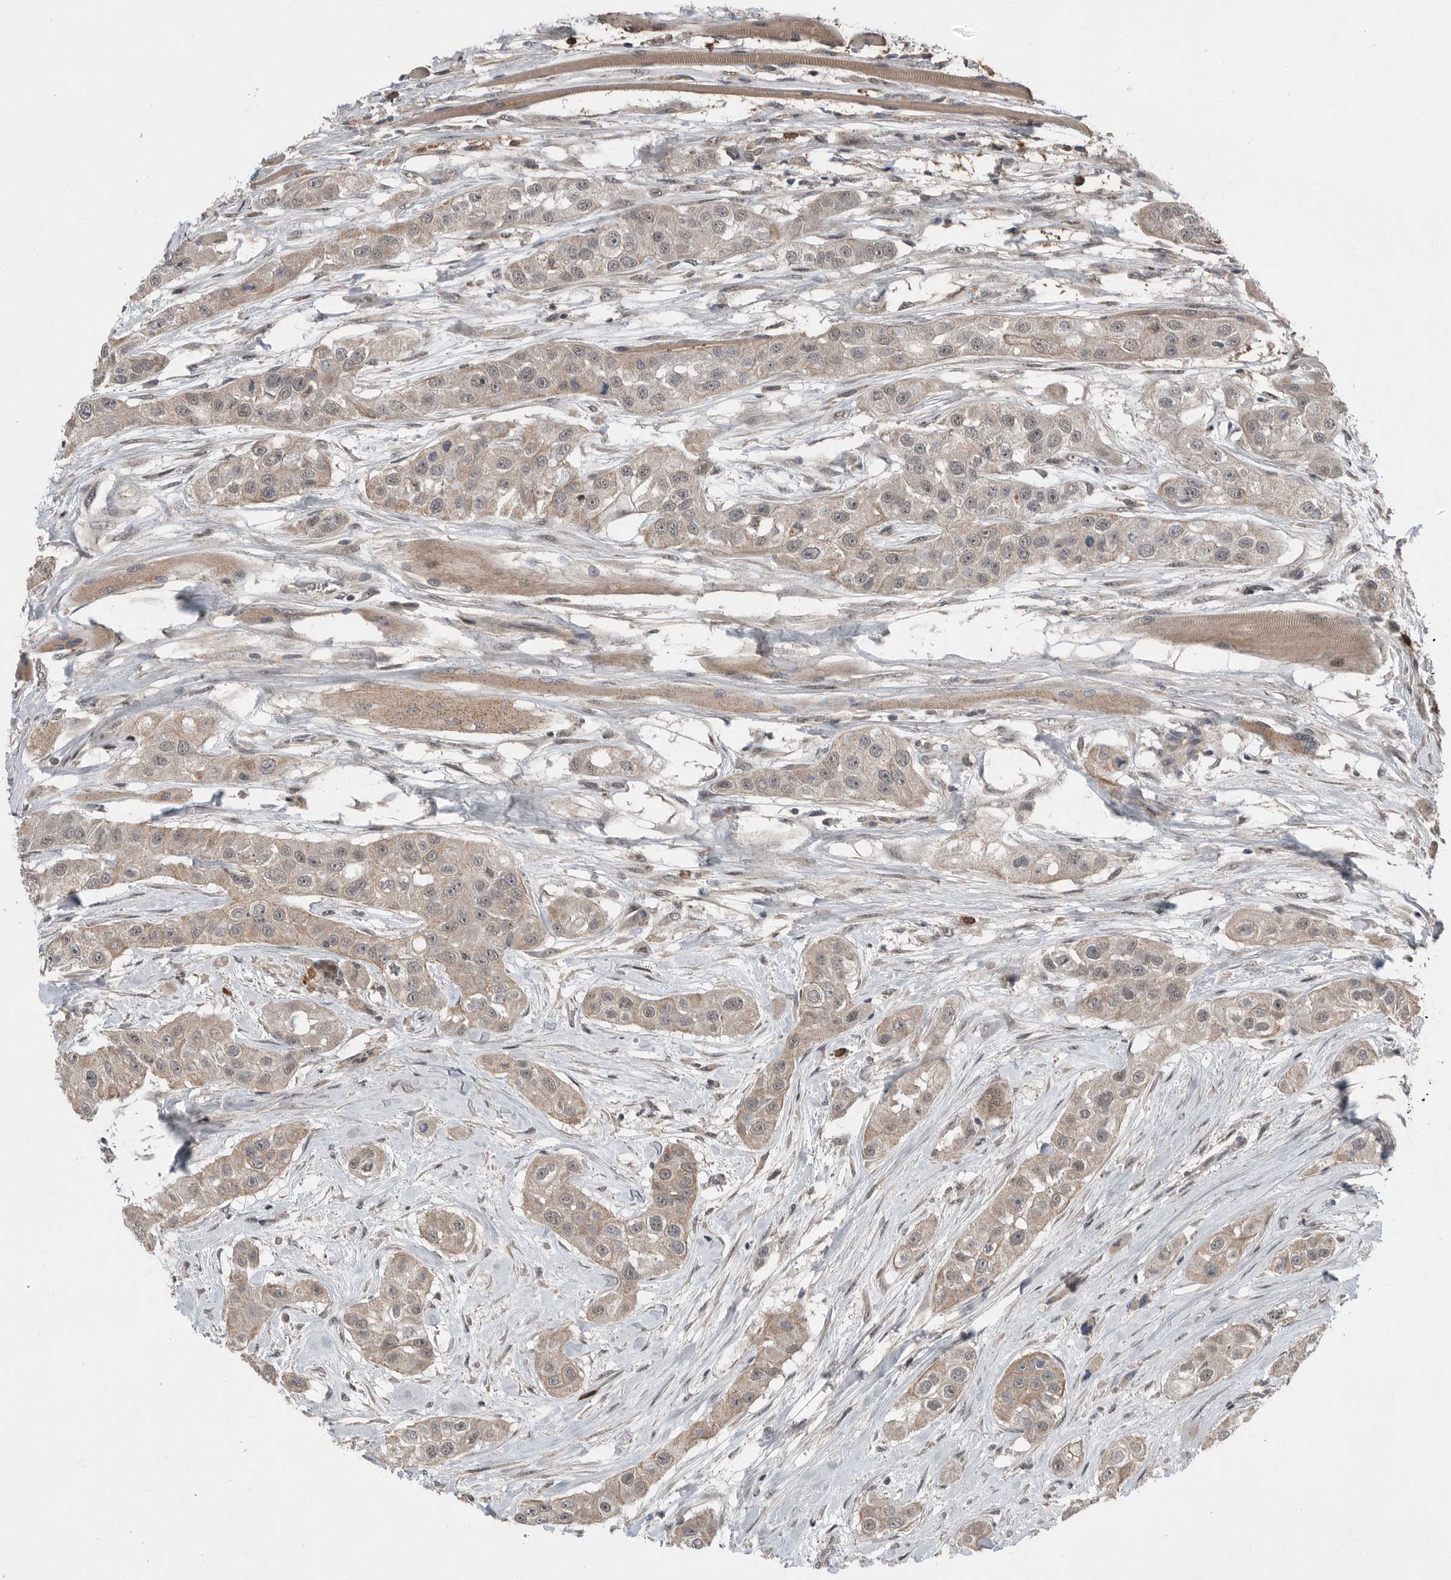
{"staining": {"intensity": "weak", "quantity": ">75%", "location": "cytoplasmic/membranous"}, "tissue": "head and neck cancer", "cell_type": "Tumor cells", "image_type": "cancer", "snomed": [{"axis": "morphology", "description": "Normal tissue, NOS"}, {"axis": "morphology", "description": "Squamous cell carcinoma, NOS"}, {"axis": "topography", "description": "Skeletal muscle"}, {"axis": "topography", "description": "Head-Neck"}], "caption": "Immunohistochemical staining of head and neck cancer exhibits low levels of weak cytoplasmic/membranous protein staining in approximately >75% of tumor cells.", "gene": "SCP2", "patient": {"sex": "male", "age": 51}}